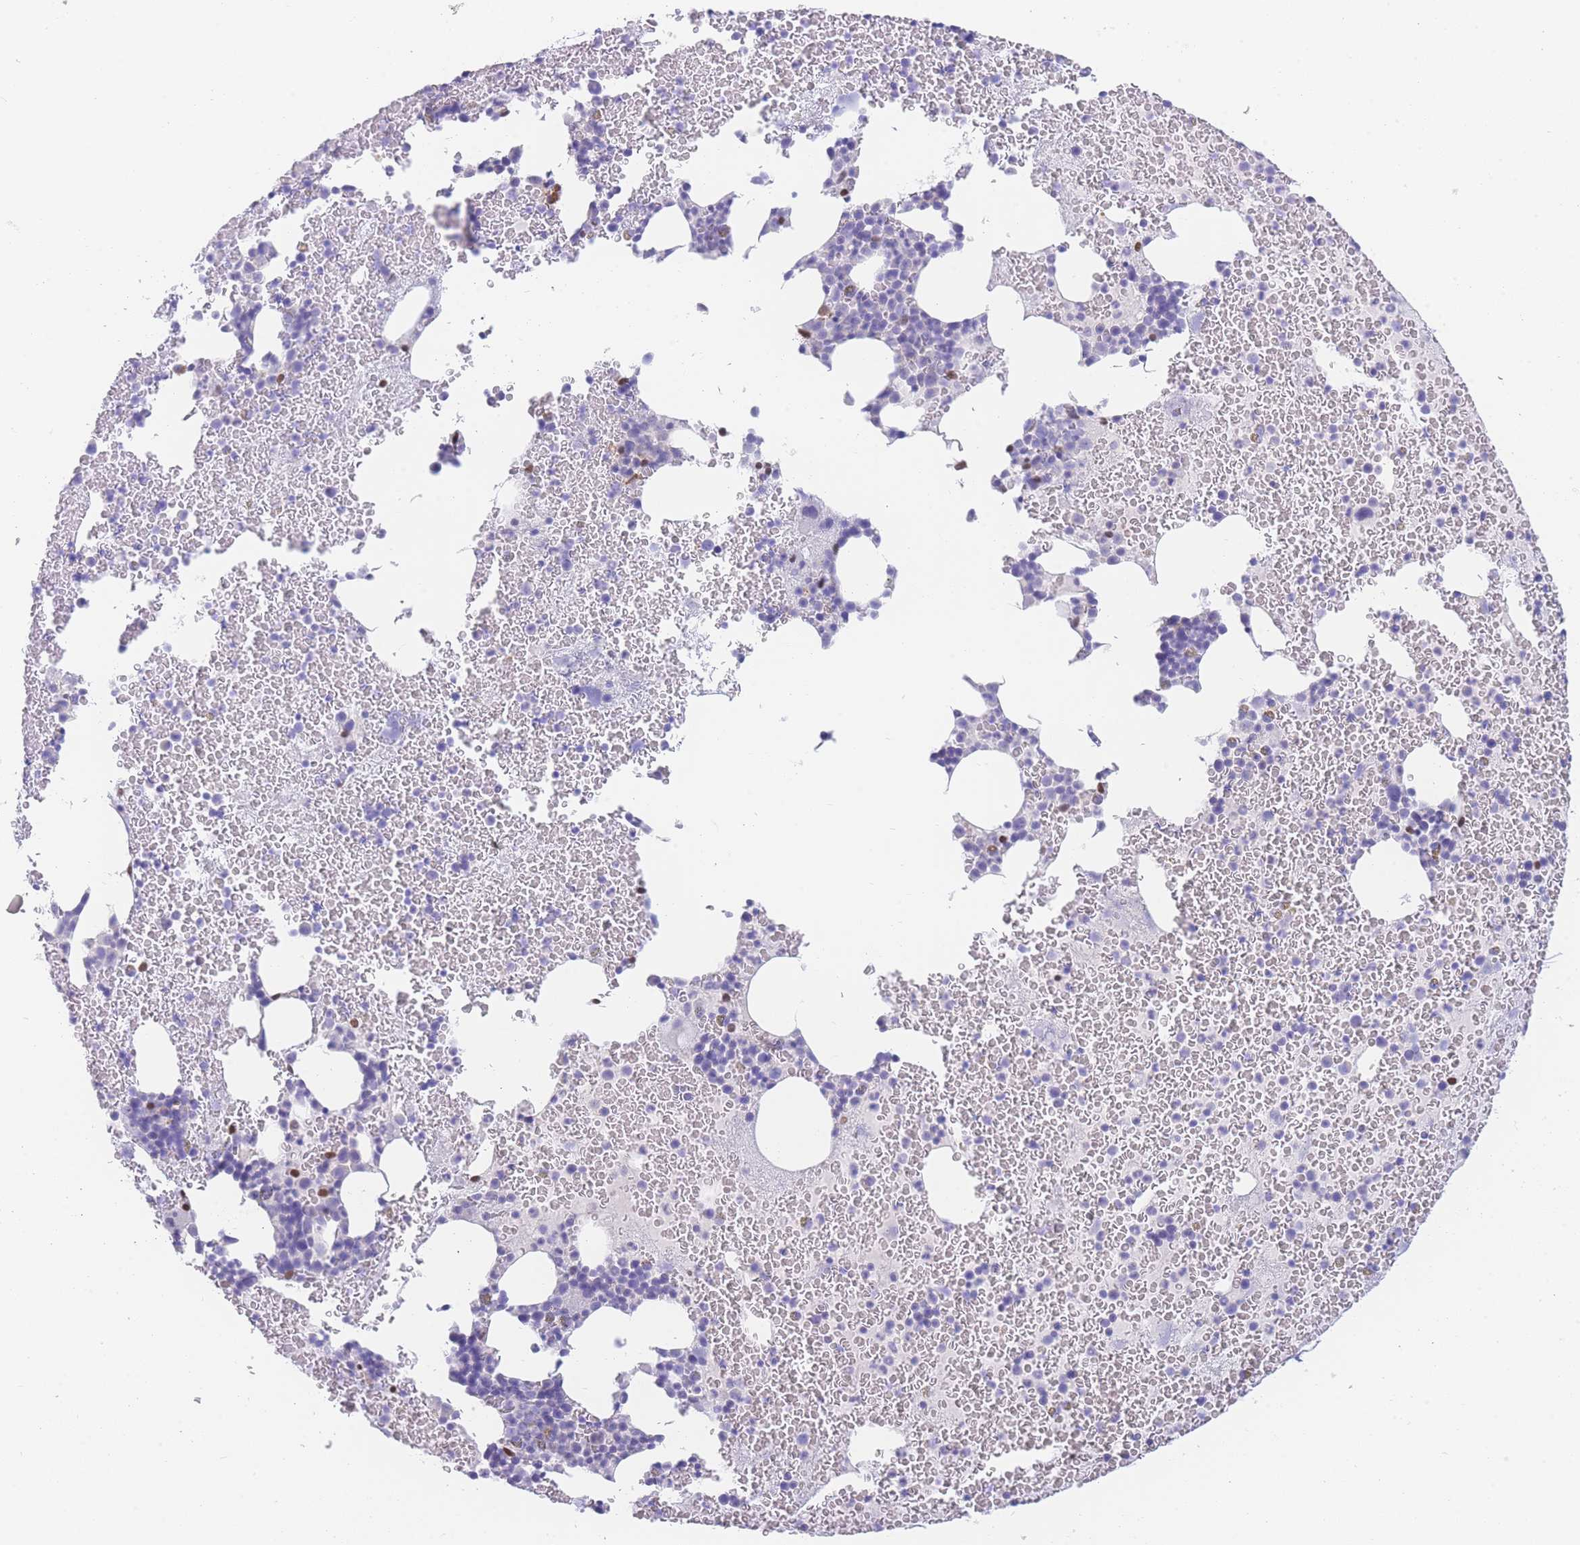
{"staining": {"intensity": "negative", "quantity": "none", "location": "none"}, "tissue": "bone marrow", "cell_type": "Hematopoietic cells", "image_type": "normal", "snomed": [{"axis": "morphology", "description": "Normal tissue, NOS"}, {"axis": "topography", "description": "Bone marrow"}], "caption": "Micrograph shows no significant protein expression in hematopoietic cells of benign bone marrow. (IHC, brightfield microscopy, high magnification).", "gene": "PSMB5", "patient": {"sex": "male", "age": 26}}